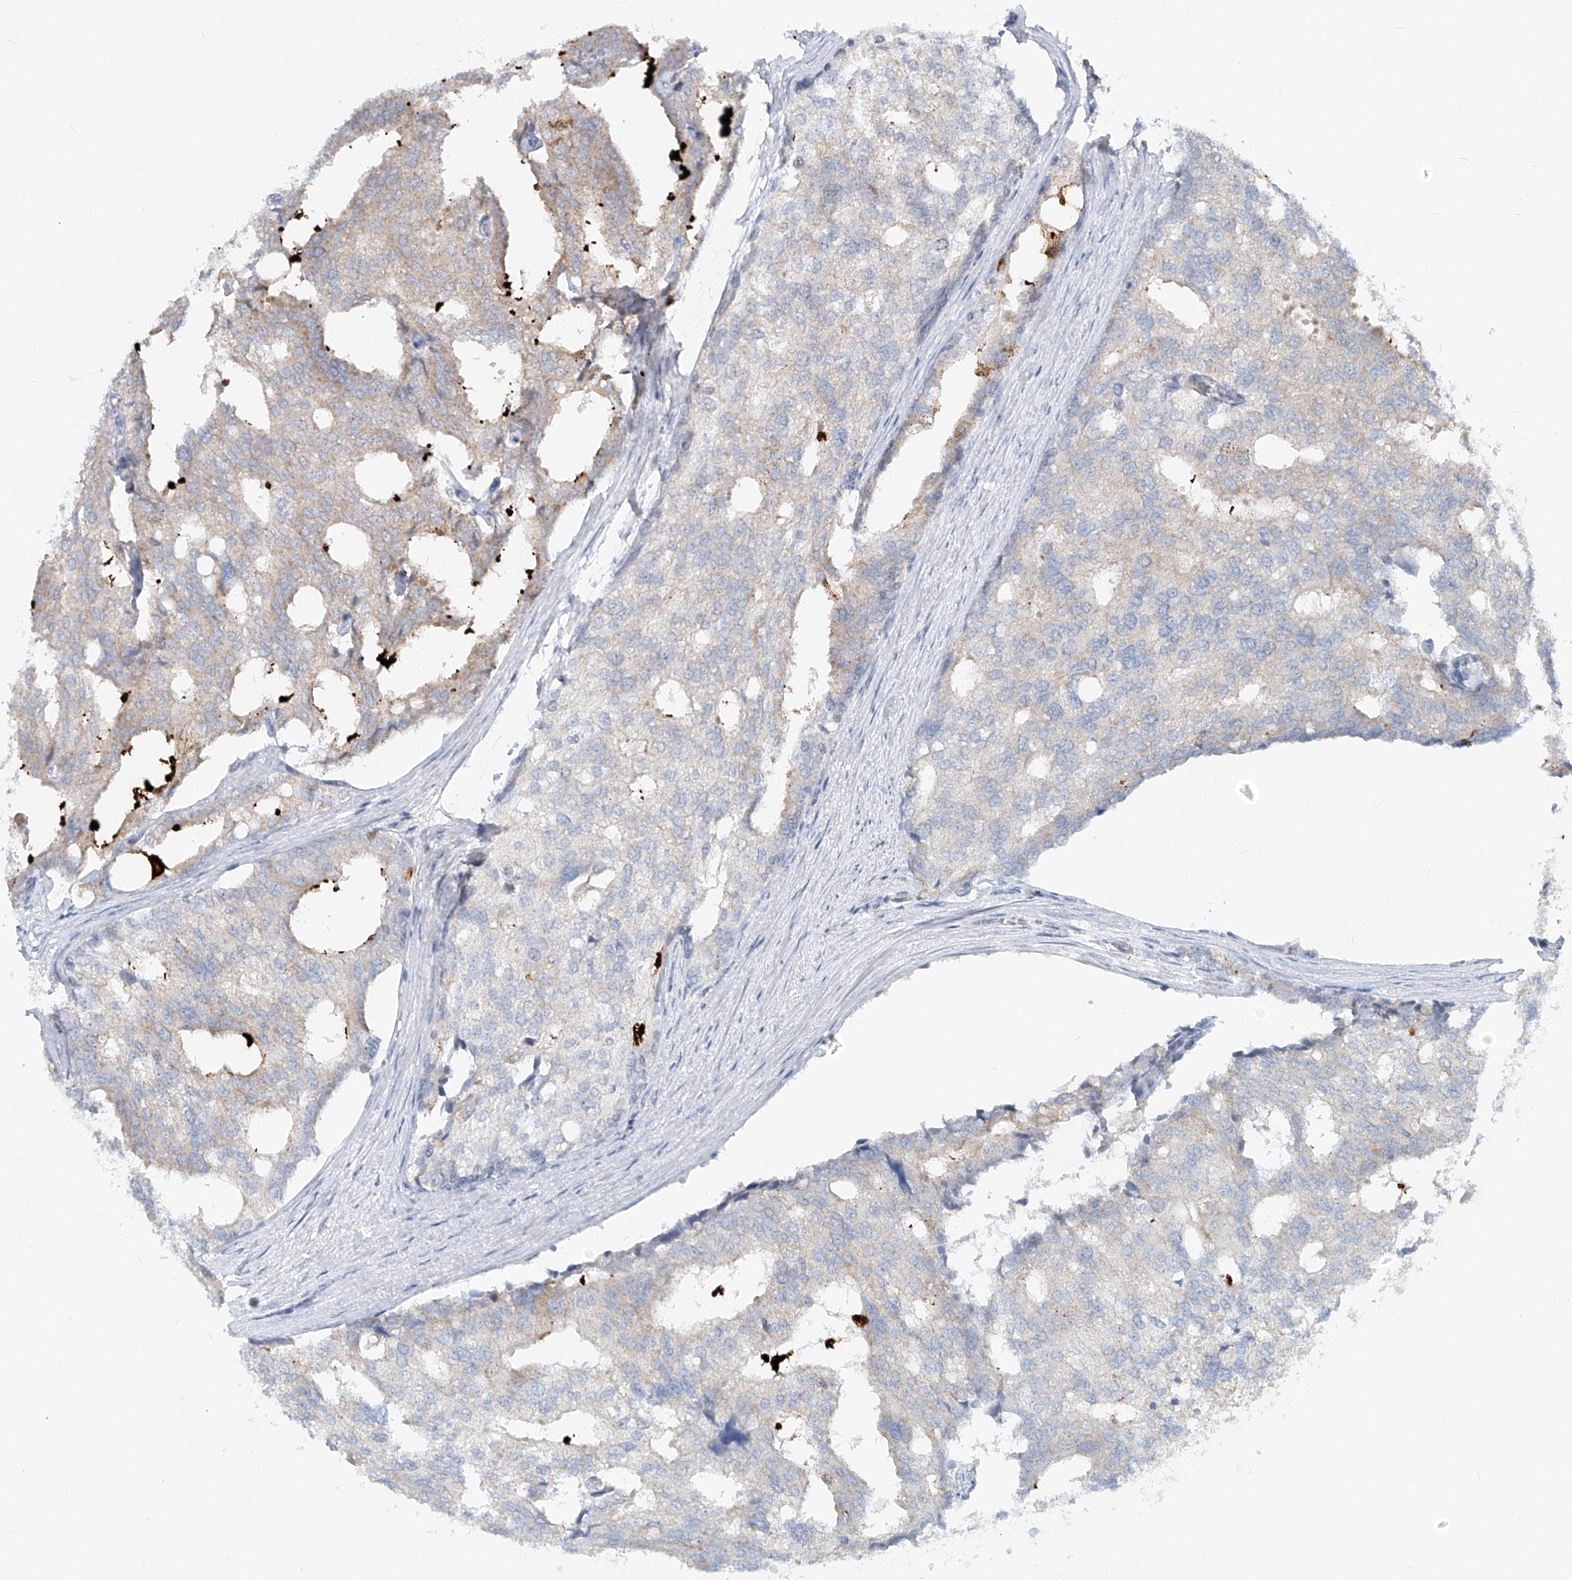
{"staining": {"intensity": "negative", "quantity": "none", "location": "none"}, "tissue": "prostate cancer", "cell_type": "Tumor cells", "image_type": "cancer", "snomed": [{"axis": "morphology", "description": "Adenocarcinoma, High grade"}, {"axis": "topography", "description": "Prostate"}], "caption": "Prostate cancer (high-grade adenocarcinoma) was stained to show a protein in brown. There is no significant positivity in tumor cells.", "gene": "FGD2", "patient": {"sex": "male", "age": 50}}